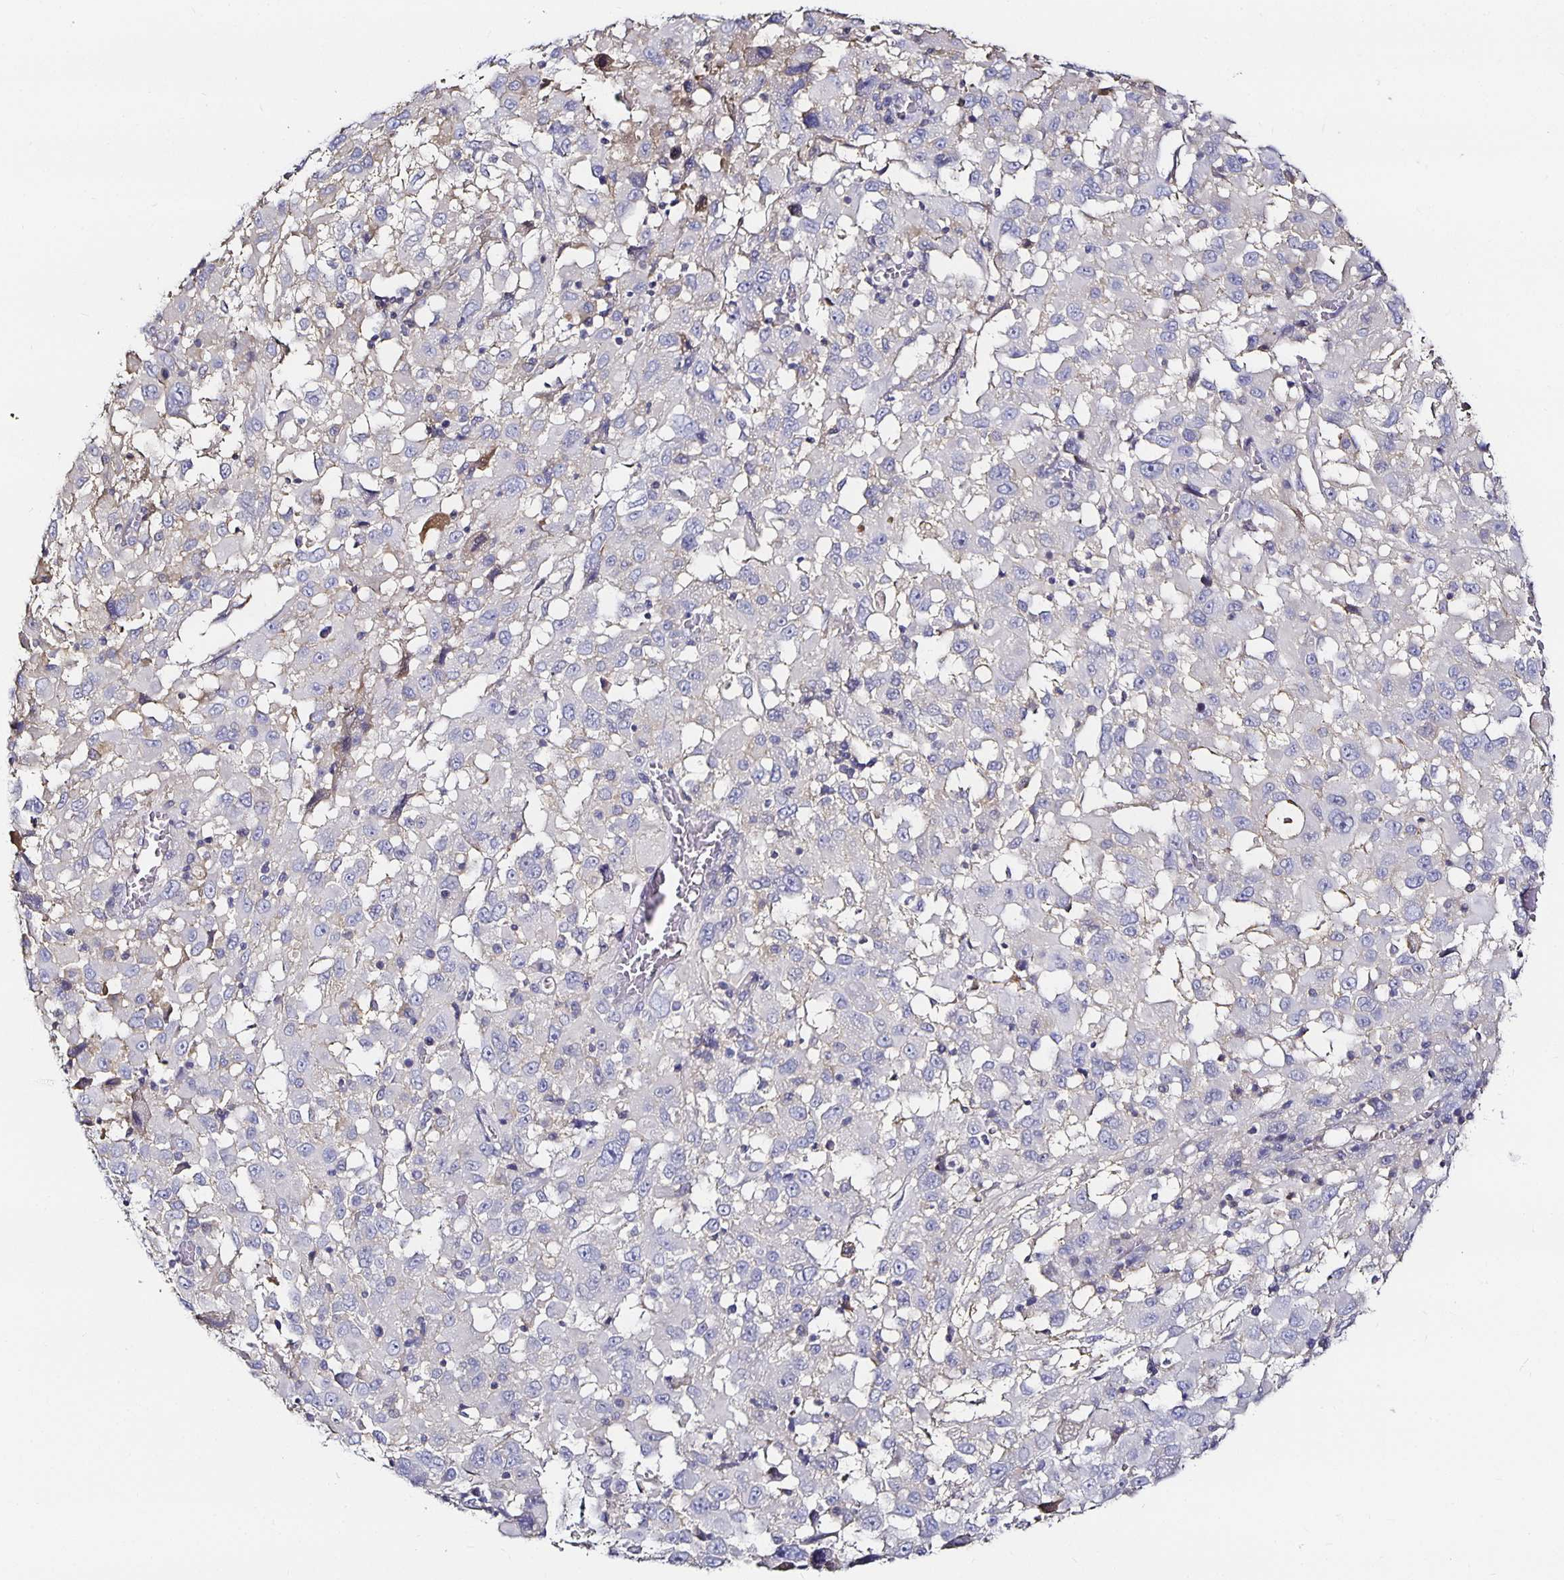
{"staining": {"intensity": "negative", "quantity": "none", "location": "none"}, "tissue": "melanoma", "cell_type": "Tumor cells", "image_type": "cancer", "snomed": [{"axis": "morphology", "description": "Malignant melanoma, Metastatic site"}, {"axis": "topography", "description": "Soft tissue"}], "caption": "High magnification brightfield microscopy of melanoma stained with DAB (3,3'-diaminobenzidine) (brown) and counterstained with hematoxylin (blue): tumor cells show no significant staining.", "gene": "TTR", "patient": {"sex": "male", "age": 50}}